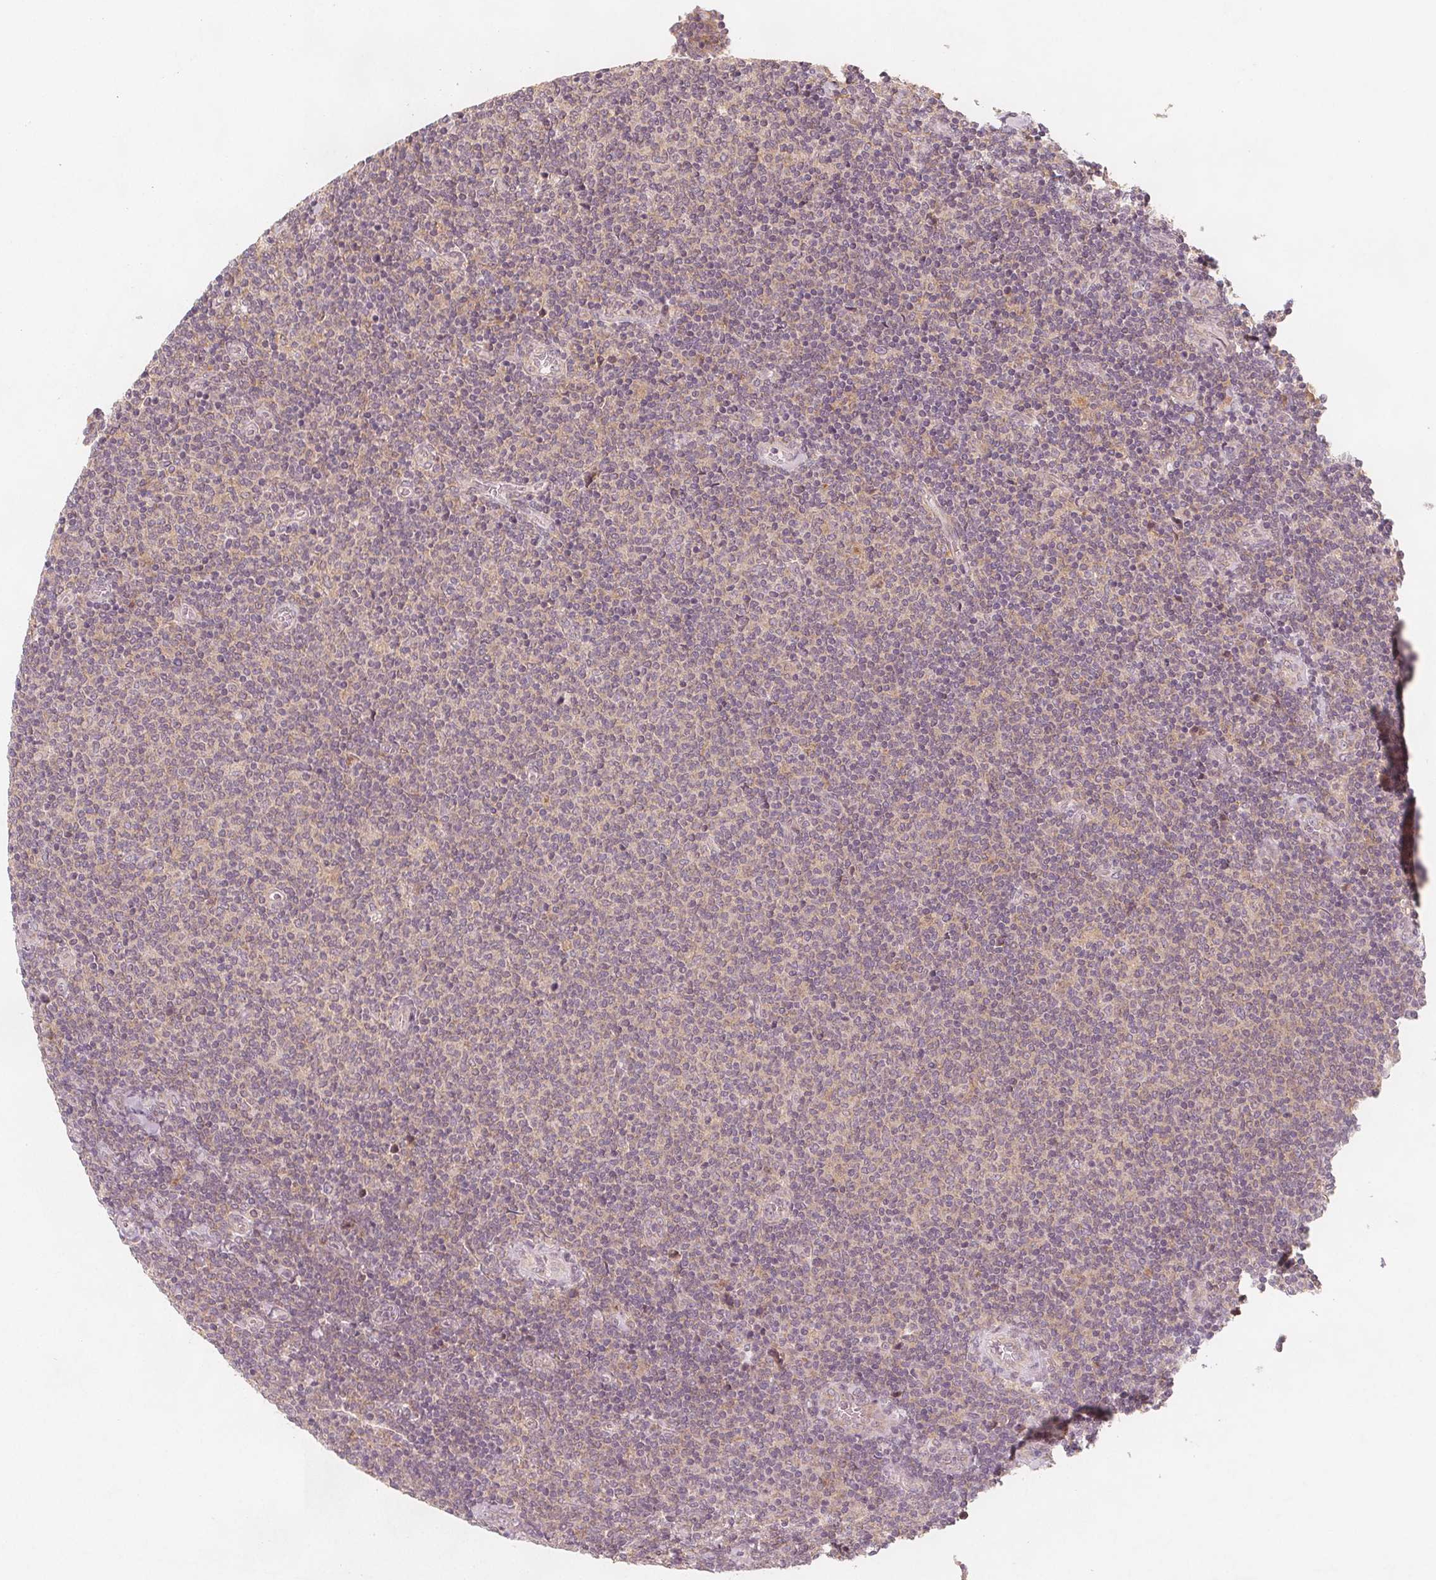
{"staining": {"intensity": "negative", "quantity": "none", "location": "none"}, "tissue": "lymphoma", "cell_type": "Tumor cells", "image_type": "cancer", "snomed": [{"axis": "morphology", "description": "Malignant lymphoma, non-Hodgkin's type, Low grade"}, {"axis": "topography", "description": "Lymph node"}], "caption": "Histopathology image shows no significant protein positivity in tumor cells of low-grade malignant lymphoma, non-Hodgkin's type. (IHC, brightfield microscopy, high magnification).", "gene": "NCSTN", "patient": {"sex": "male", "age": 52}}